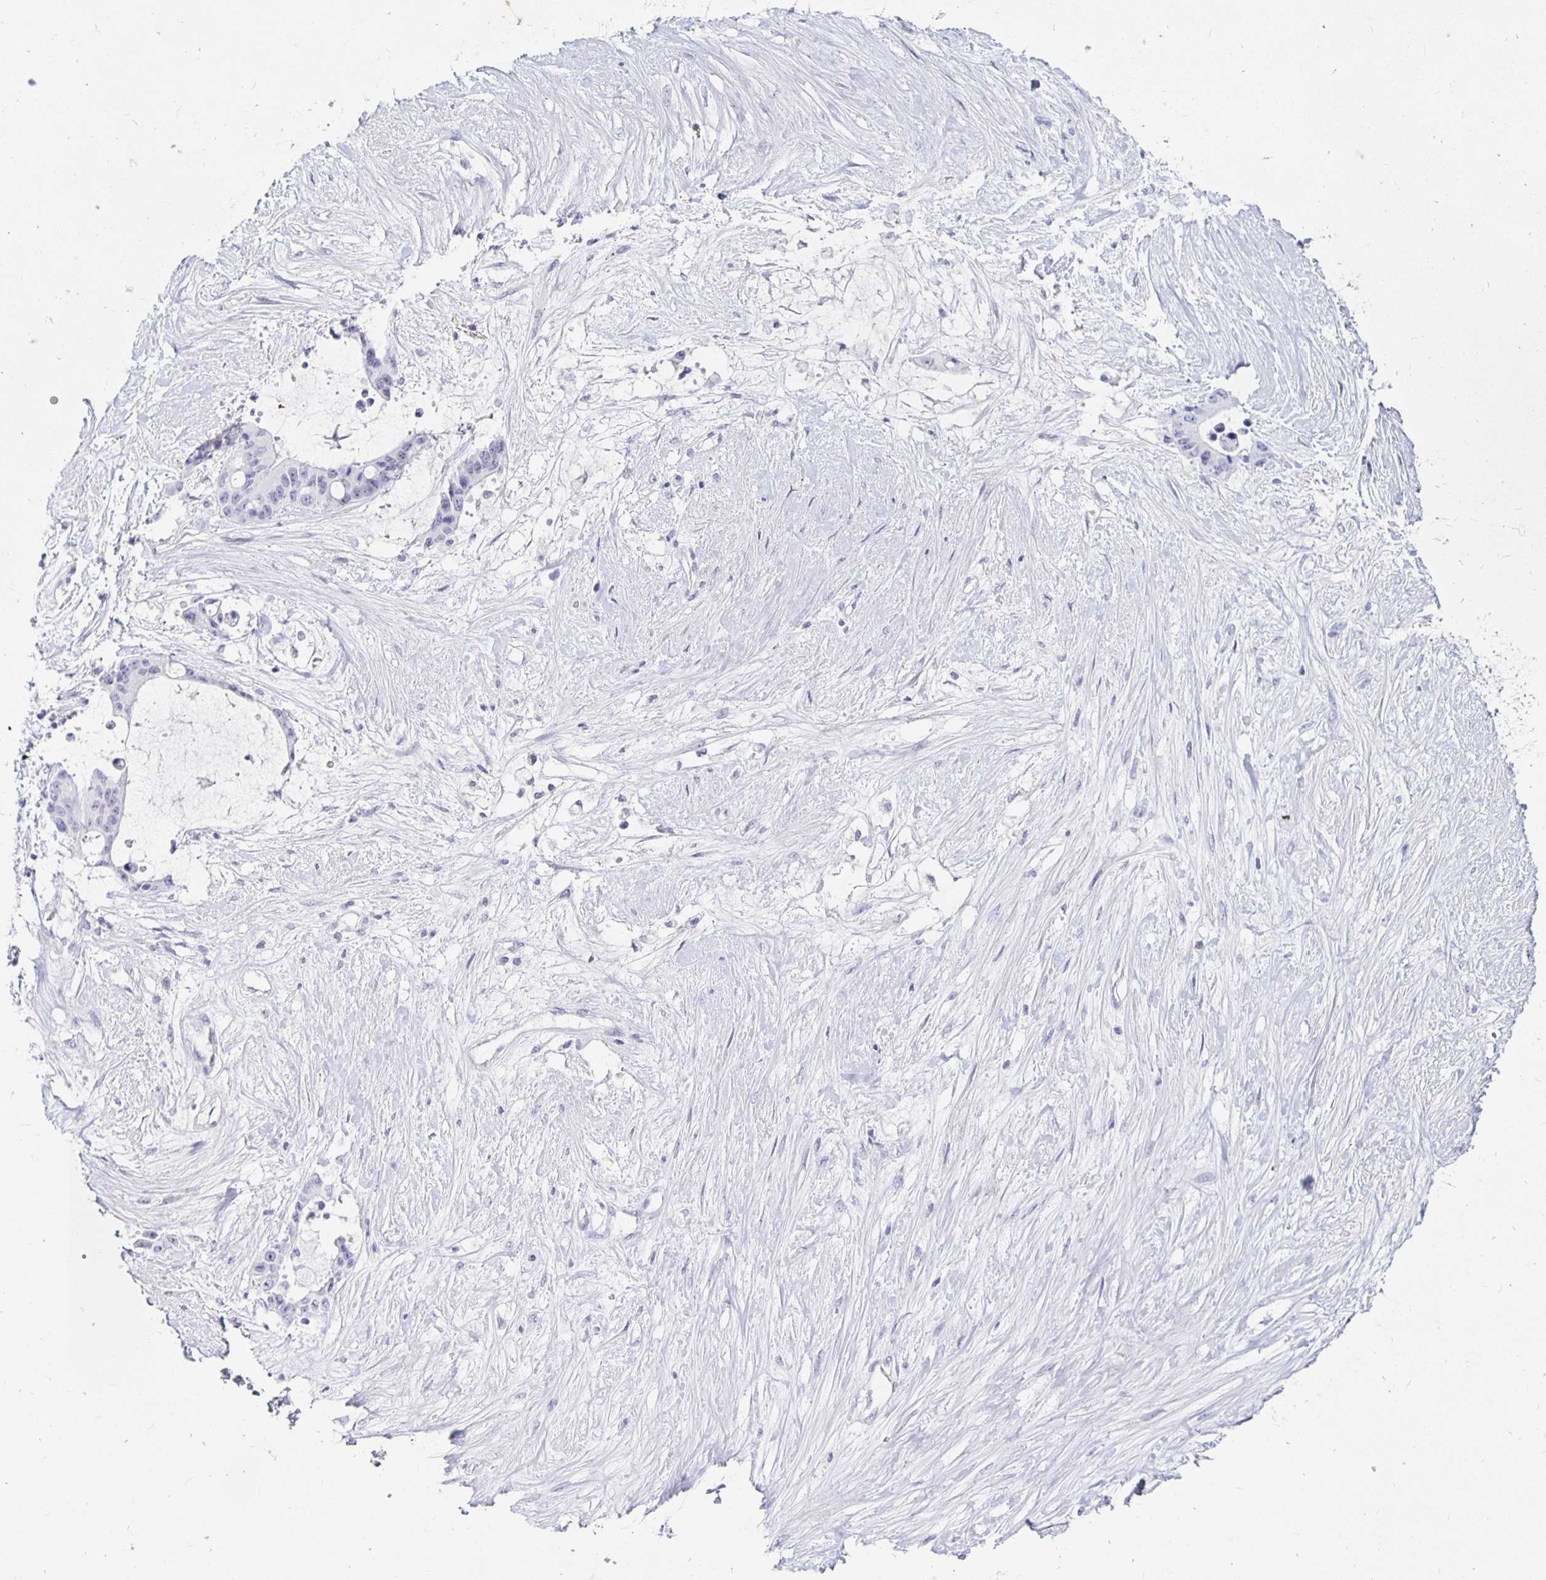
{"staining": {"intensity": "negative", "quantity": "none", "location": "none"}, "tissue": "liver cancer", "cell_type": "Tumor cells", "image_type": "cancer", "snomed": [{"axis": "morphology", "description": "Normal tissue, NOS"}, {"axis": "morphology", "description": "Cholangiocarcinoma"}, {"axis": "topography", "description": "Liver"}, {"axis": "topography", "description": "Peripheral nerve tissue"}], "caption": "A high-resolution histopathology image shows immunohistochemistry staining of cholangiocarcinoma (liver), which demonstrates no significant expression in tumor cells. The staining is performed using DAB brown chromogen with nuclei counter-stained in using hematoxylin.", "gene": "KCNQ2", "patient": {"sex": "female", "age": 73}}